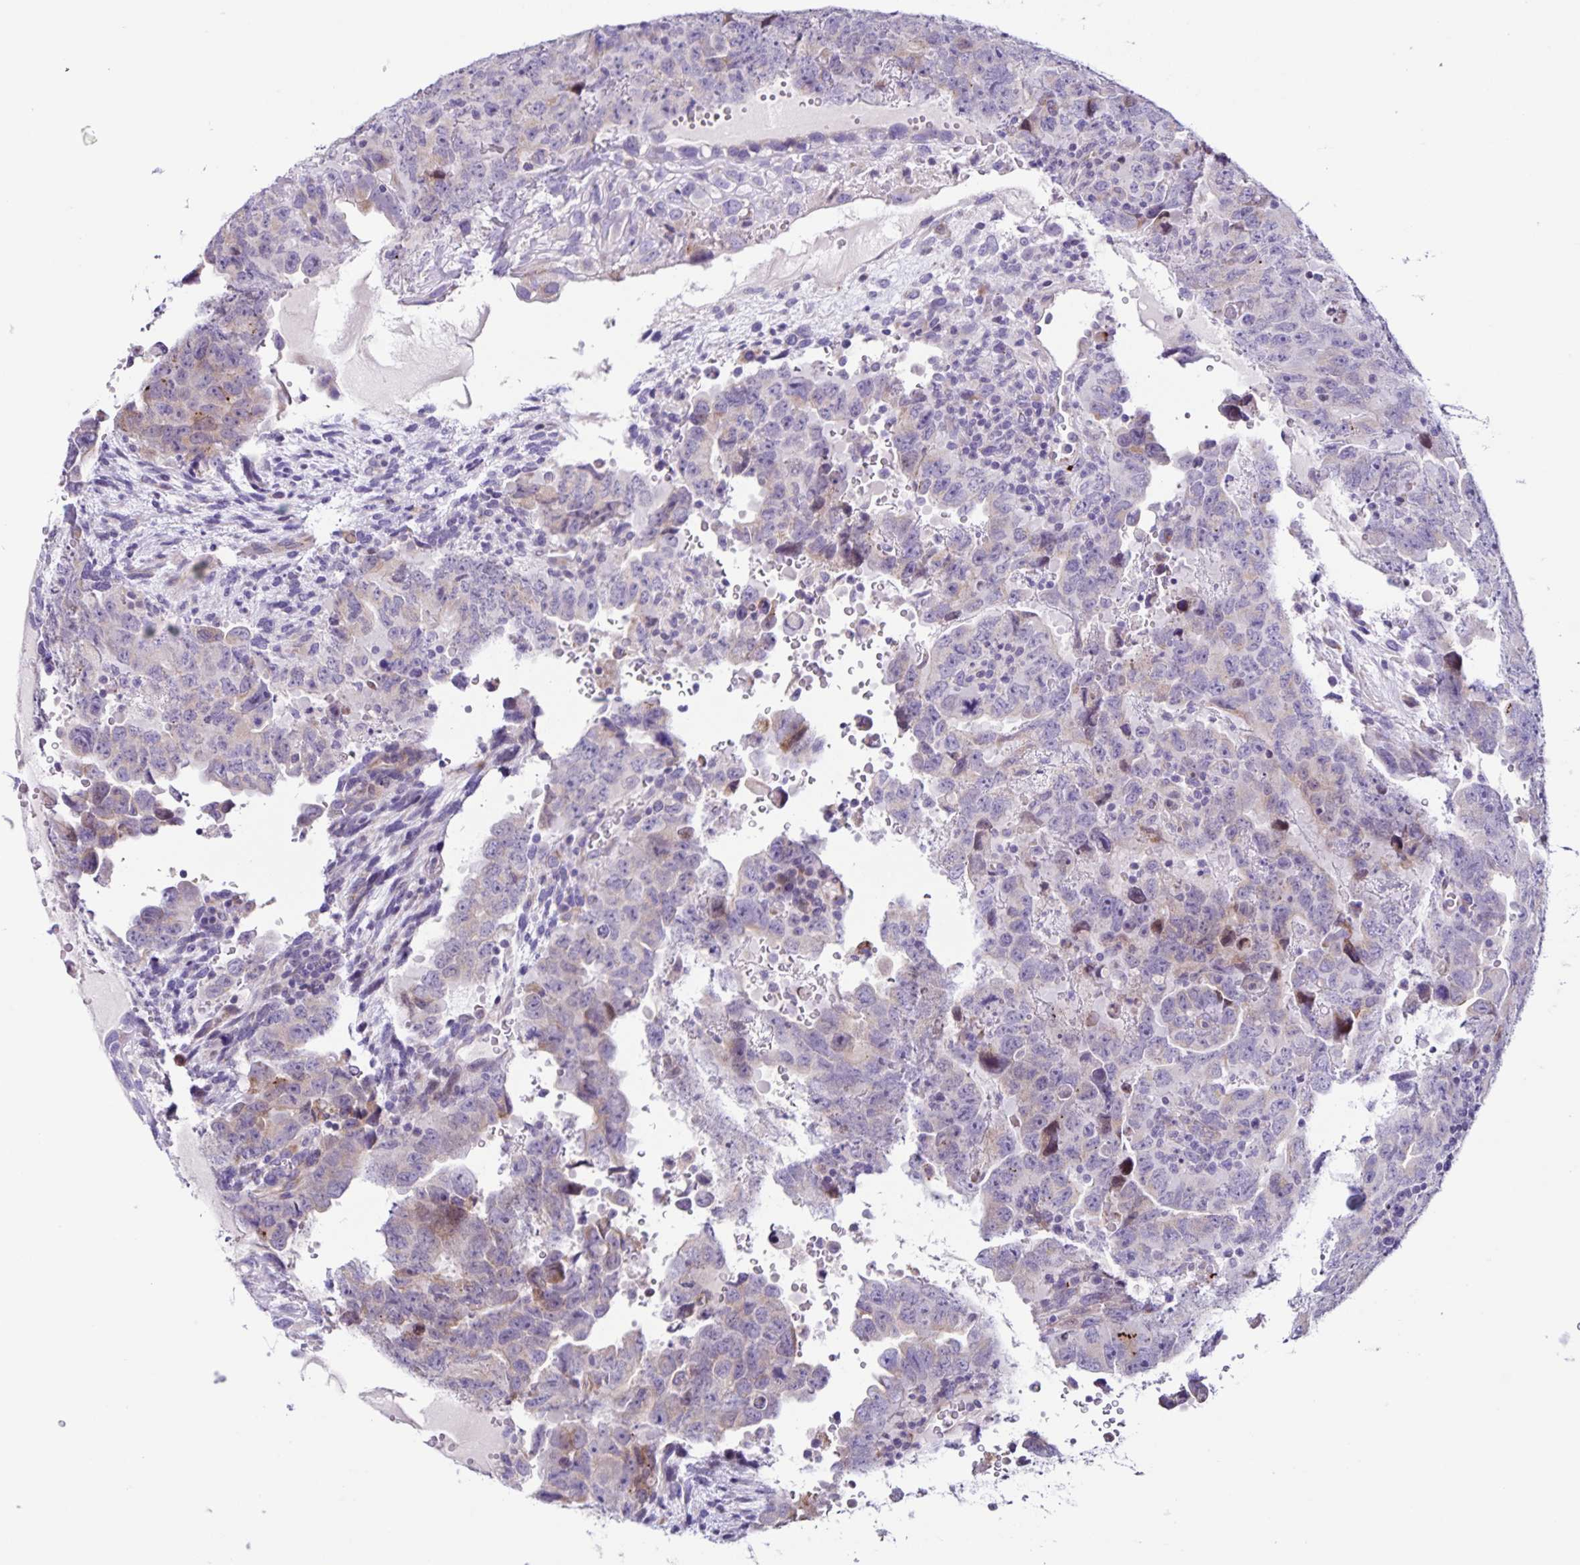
{"staining": {"intensity": "negative", "quantity": "none", "location": "none"}, "tissue": "testis cancer", "cell_type": "Tumor cells", "image_type": "cancer", "snomed": [{"axis": "morphology", "description": "Carcinoma, Embryonal, NOS"}, {"axis": "topography", "description": "Testis"}], "caption": "Tumor cells are negative for protein expression in human embryonal carcinoma (testis). (Stains: DAB immunohistochemistry (IHC) with hematoxylin counter stain, Microscopy: brightfield microscopy at high magnification).", "gene": "RNFT2", "patient": {"sex": "male", "age": 24}}